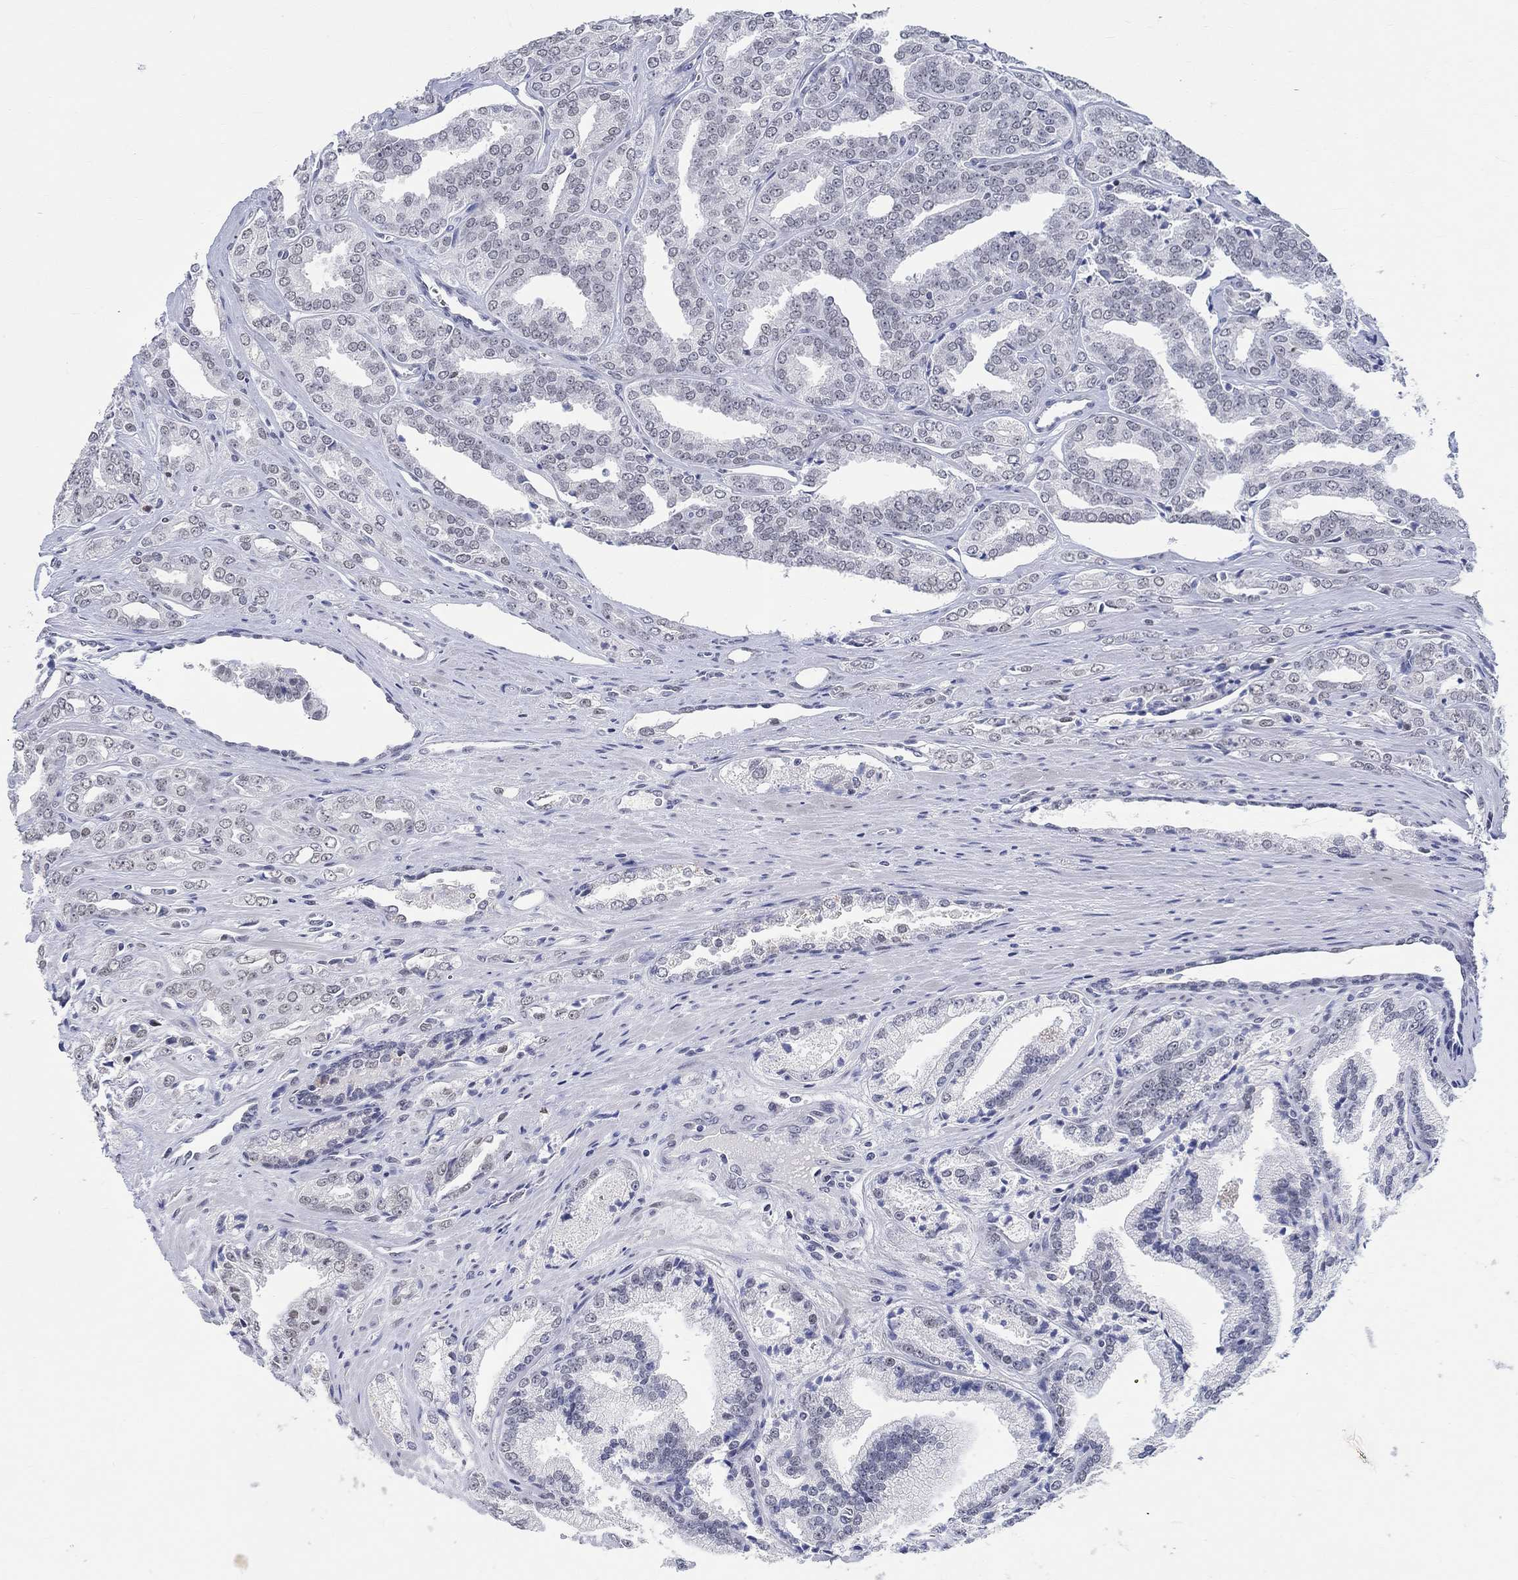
{"staining": {"intensity": "negative", "quantity": "none", "location": "none"}, "tissue": "prostate cancer", "cell_type": "Tumor cells", "image_type": "cancer", "snomed": [{"axis": "morphology", "description": "Adenocarcinoma, NOS"}, {"axis": "morphology", "description": "Adenocarcinoma, High grade"}, {"axis": "topography", "description": "Prostate"}], "caption": "Histopathology image shows no protein staining in tumor cells of adenocarcinoma (prostate) tissue. (DAB immunohistochemistry (IHC), high magnification).", "gene": "ANKS1B", "patient": {"sex": "male", "age": 70}}